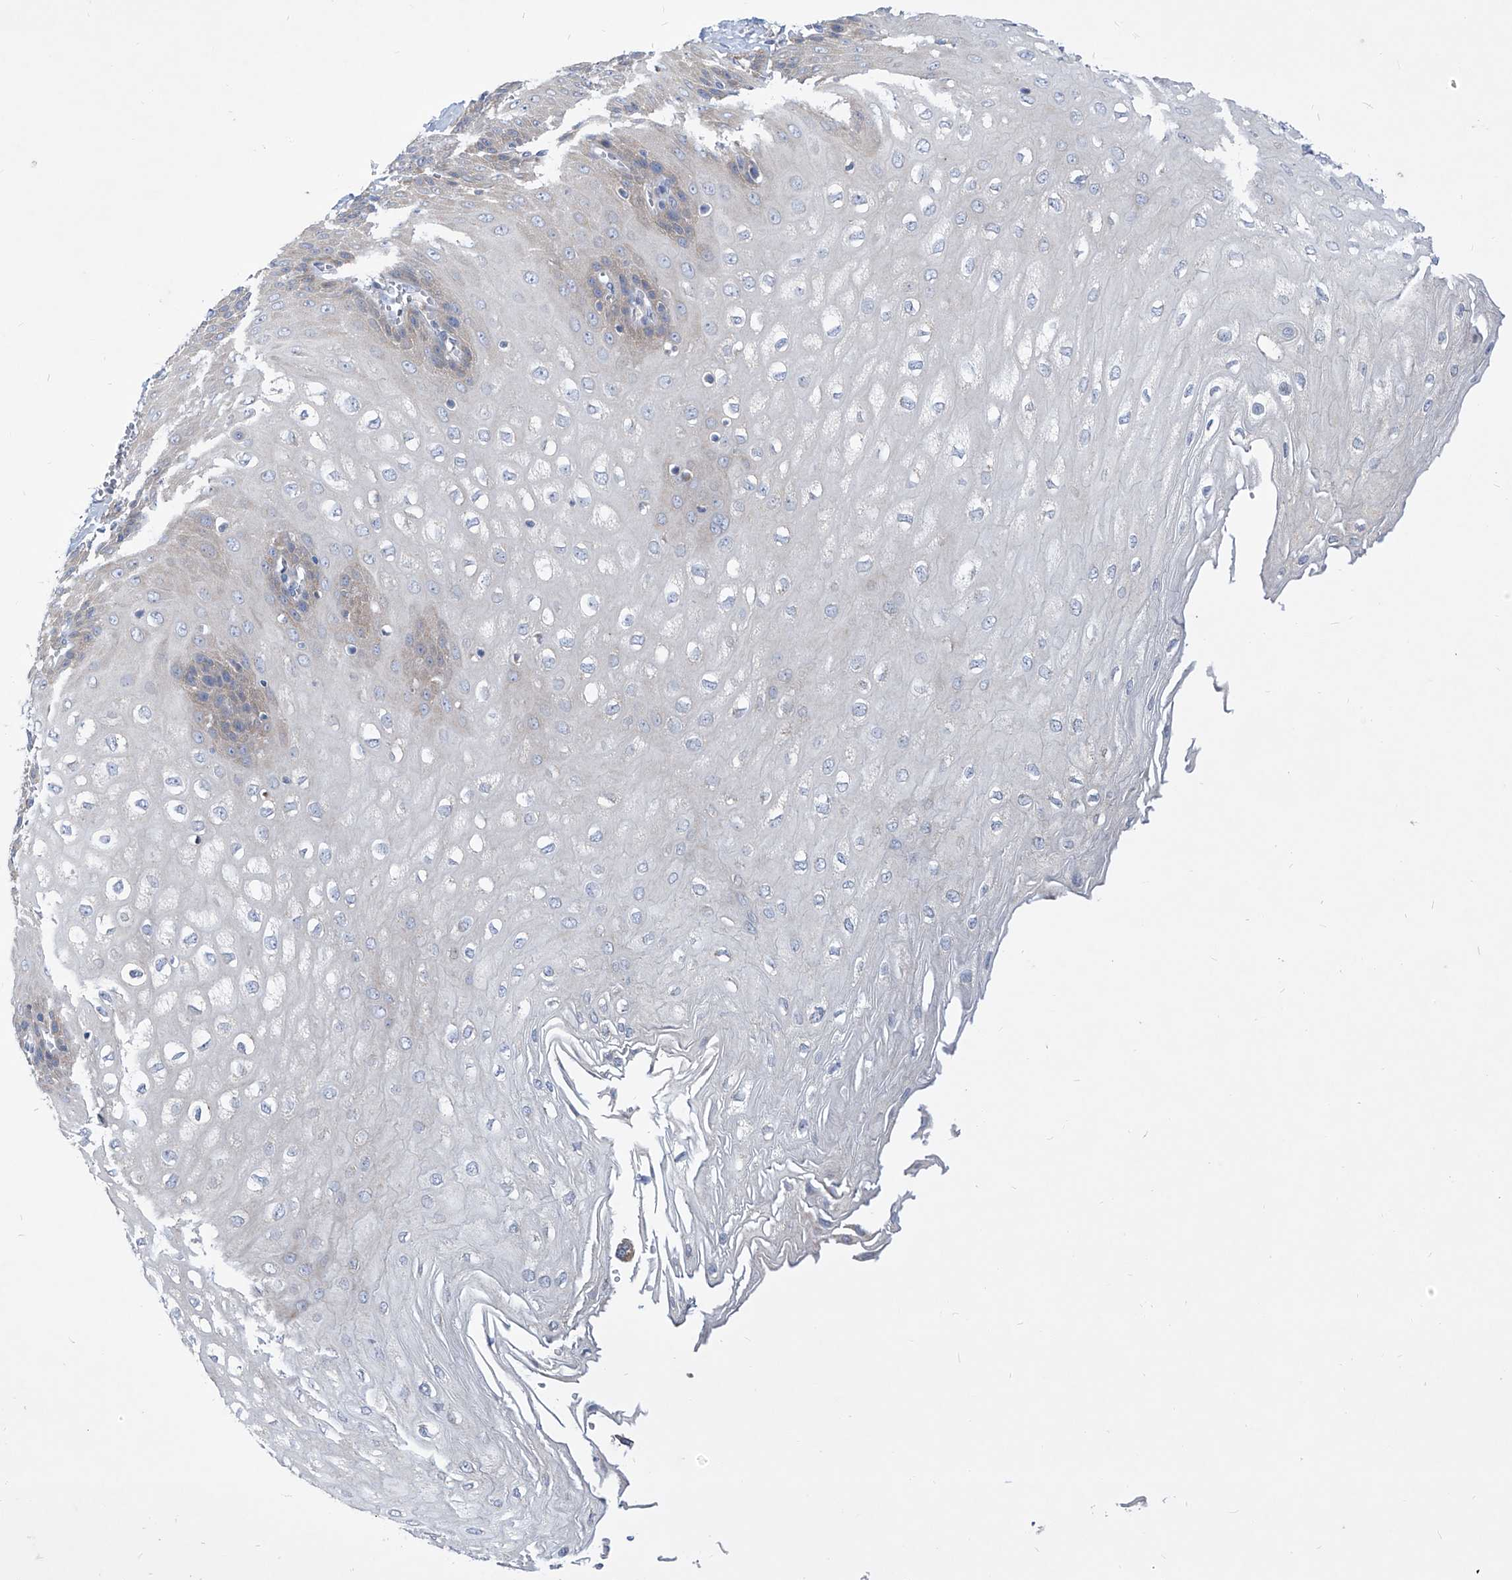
{"staining": {"intensity": "weak", "quantity": "25%-75%", "location": "cytoplasmic/membranous"}, "tissue": "esophagus", "cell_type": "Squamous epithelial cells", "image_type": "normal", "snomed": [{"axis": "morphology", "description": "Normal tissue, NOS"}, {"axis": "topography", "description": "Esophagus"}], "caption": "This is a micrograph of immunohistochemistry (IHC) staining of benign esophagus, which shows weak expression in the cytoplasmic/membranous of squamous epithelial cells.", "gene": "UFL1", "patient": {"sex": "male", "age": 60}}